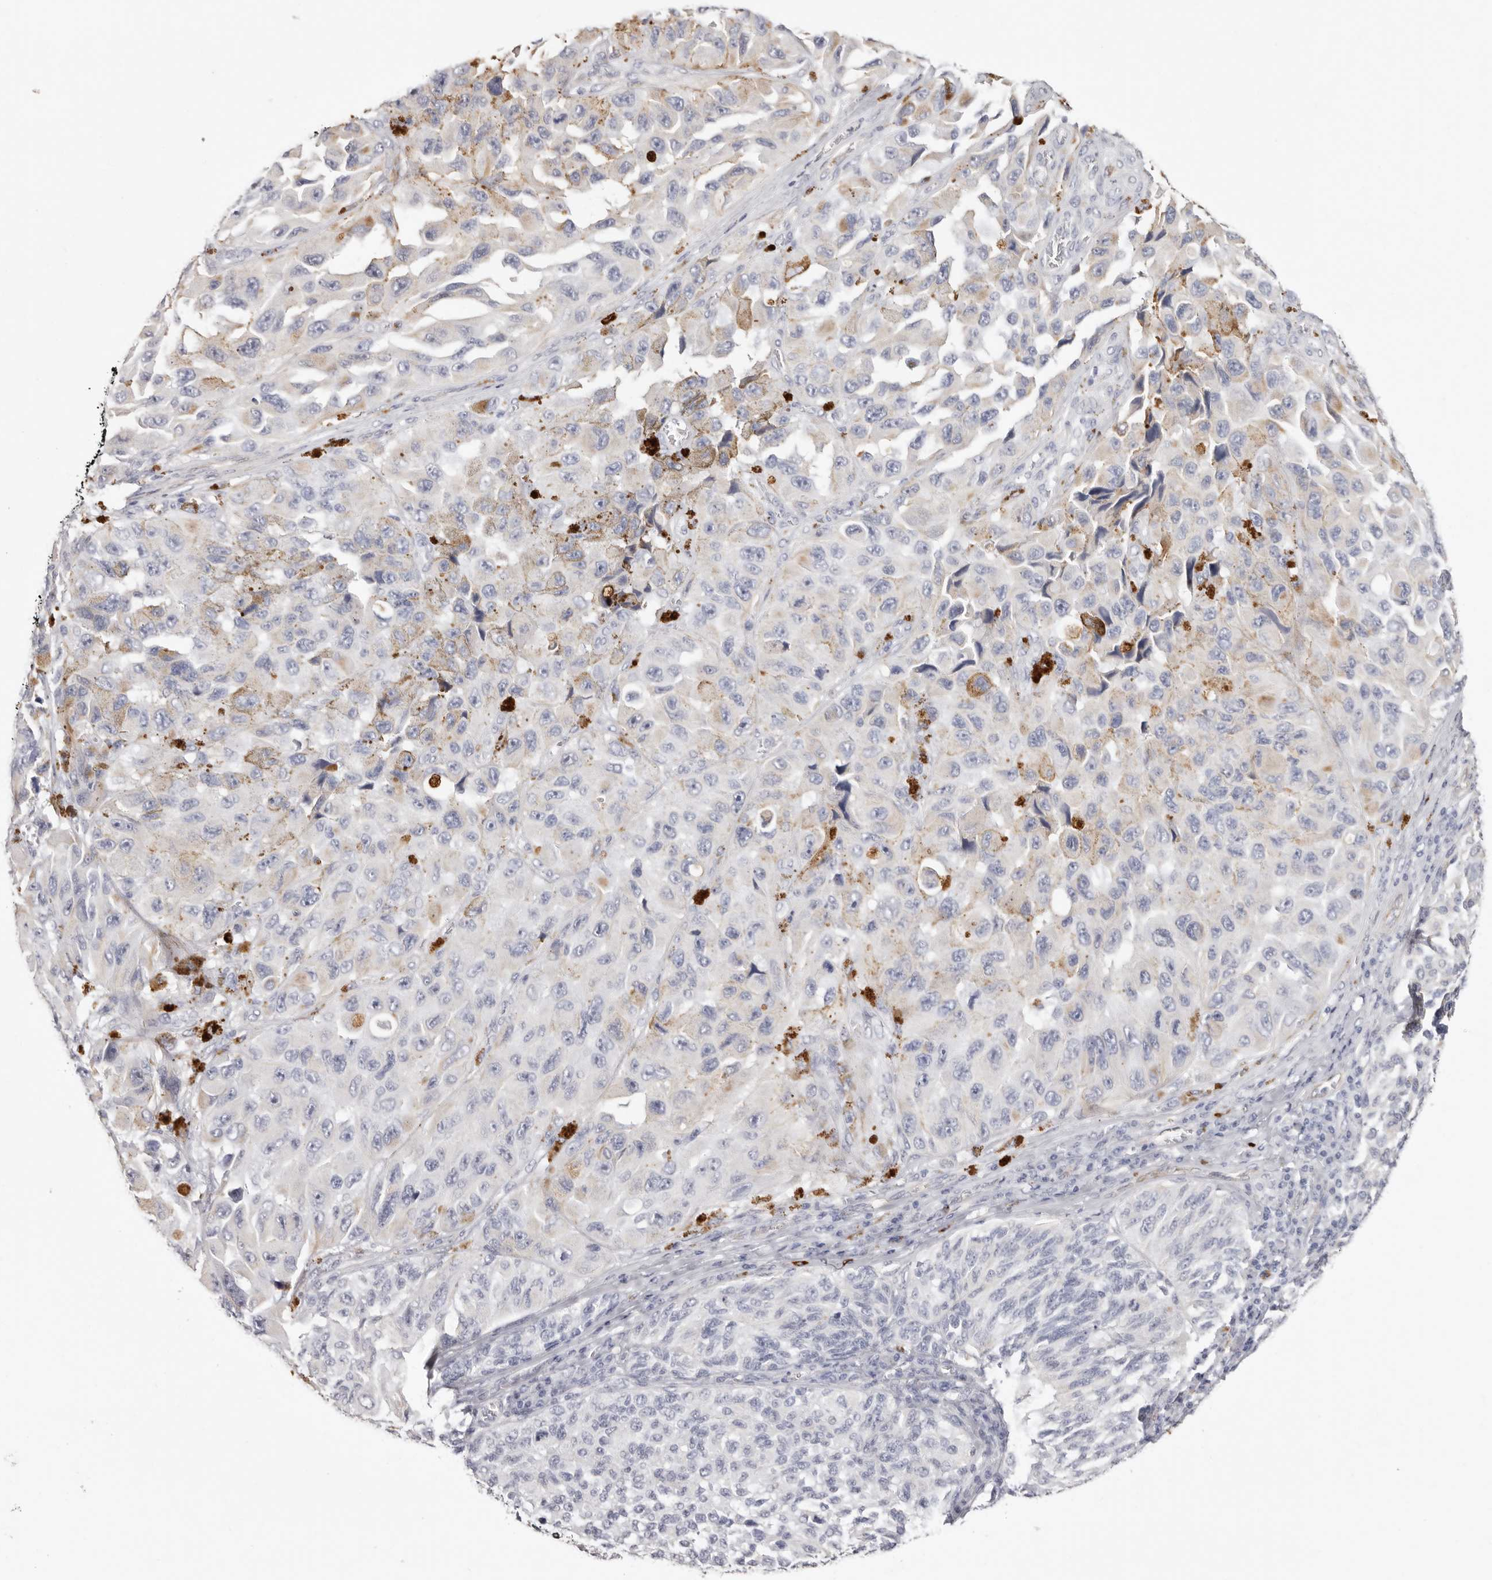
{"staining": {"intensity": "negative", "quantity": "none", "location": "none"}, "tissue": "melanoma", "cell_type": "Tumor cells", "image_type": "cancer", "snomed": [{"axis": "morphology", "description": "Malignant melanoma, NOS"}, {"axis": "topography", "description": "Skin"}], "caption": "An immunohistochemistry micrograph of malignant melanoma is shown. There is no staining in tumor cells of malignant melanoma. The staining is performed using DAB (3,3'-diaminobenzidine) brown chromogen with nuclei counter-stained in using hematoxylin.", "gene": "PKDCC", "patient": {"sex": "female", "age": 73}}